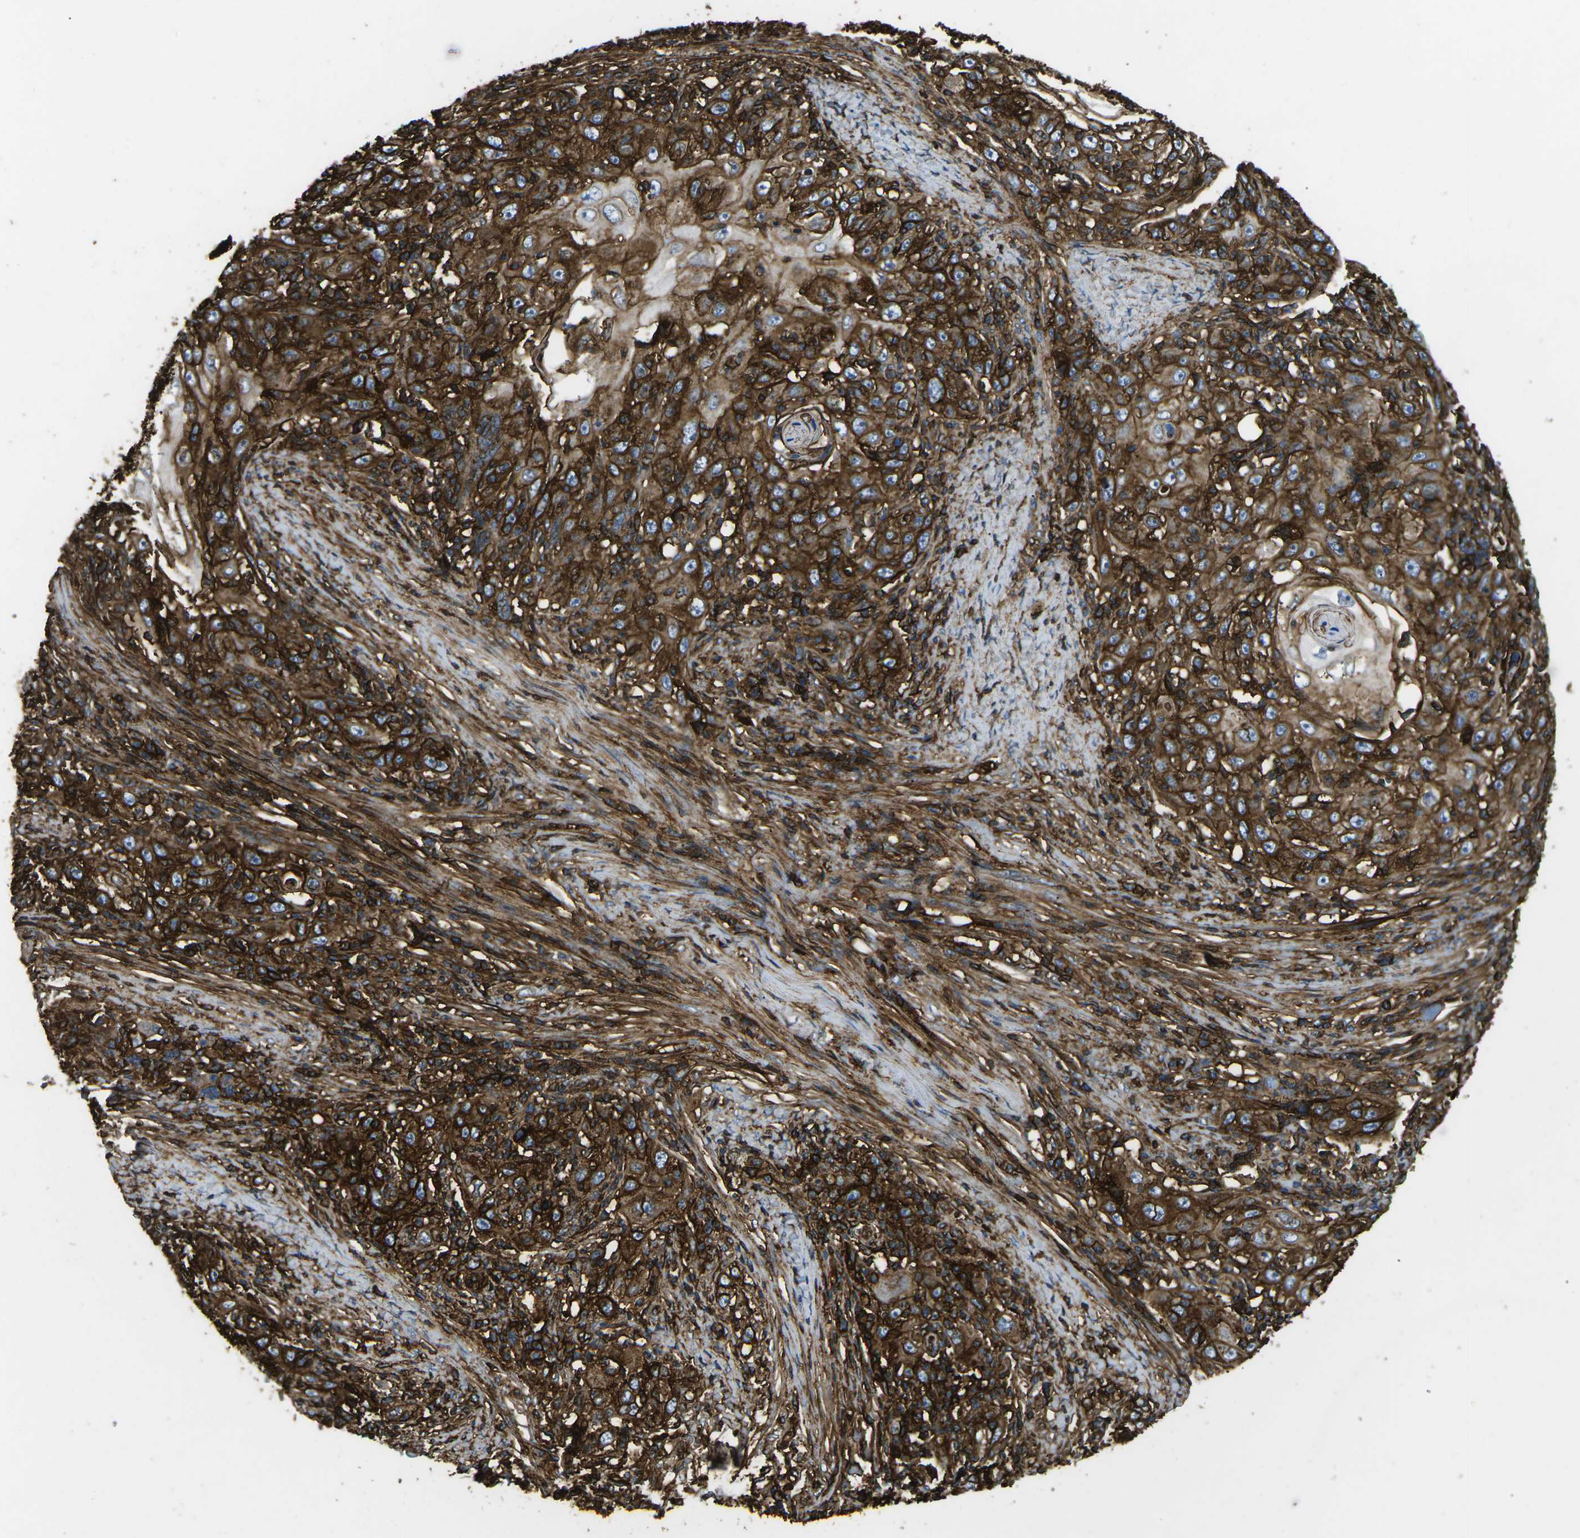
{"staining": {"intensity": "strong", "quantity": ">75%", "location": "cytoplasmic/membranous"}, "tissue": "skin cancer", "cell_type": "Tumor cells", "image_type": "cancer", "snomed": [{"axis": "morphology", "description": "Squamous cell carcinoma, NOS"}, {"axis": "topography", "description": "Skin"}], "caption": "Human skin cancer stained with a protein marker displays strong staining in tumor cells.", "gene": "HLA-B", "patient": {"sex": "female", "age": 88}}